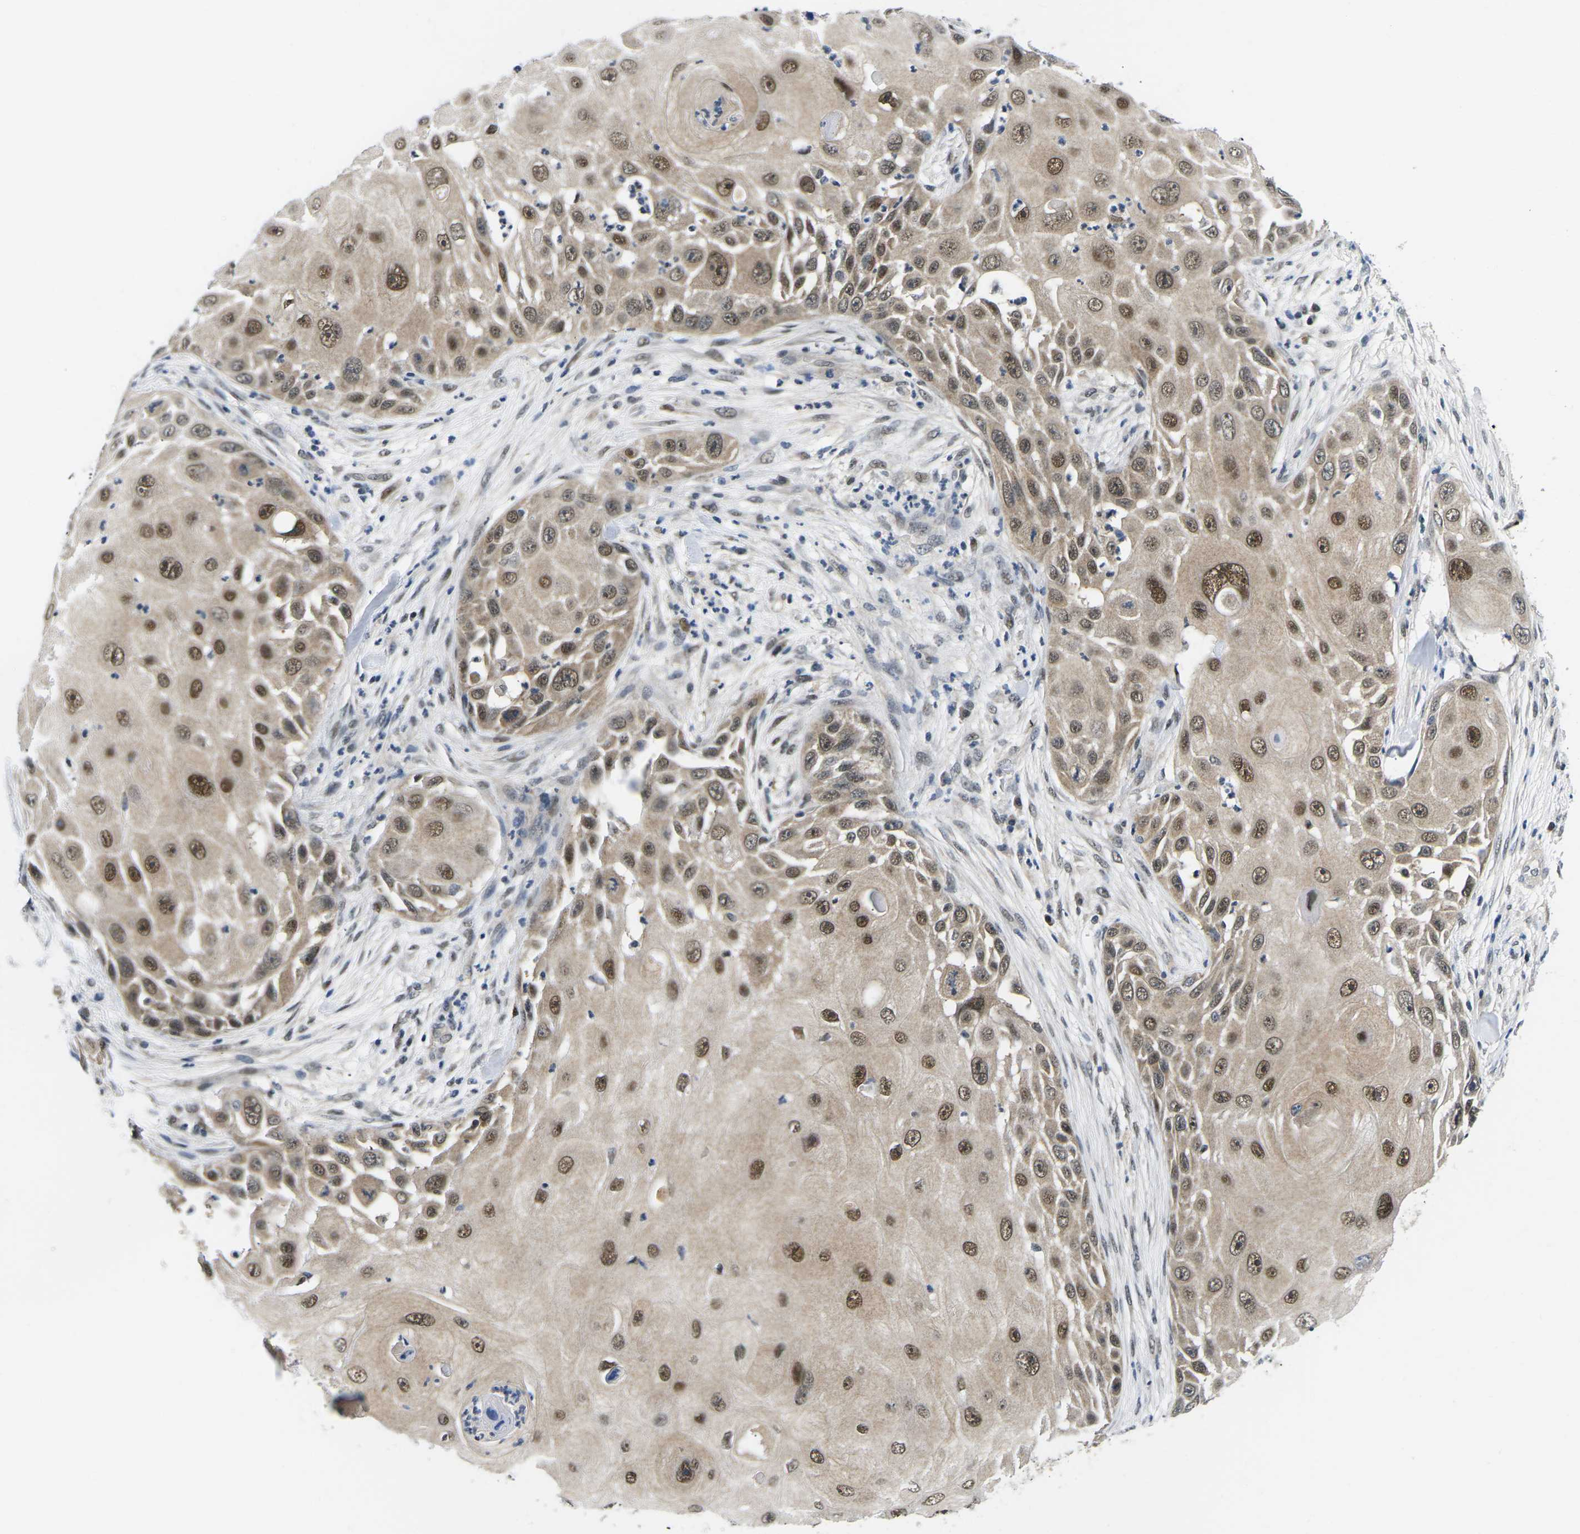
{"staining": {"intensity": "moderate", "quantity": ">75%", "location": "cytoplasmic/membranous,nuclear"}, "tissue": "skin cancer", "cell_type": "Tumor cells", "image_type": "cancer", "snomed": [{"axis": "morphology", "description": "Squamous cell carcinoma, NOS"}, {"axis": "topography", "description": "Skin"}], "caption": "Squamous cell carcinoma (skin) stained with a protein marker exhibits moderate staining in tumor cells.", "gene": "UBA7", "patient": {"sex": "female", "age": 44}}